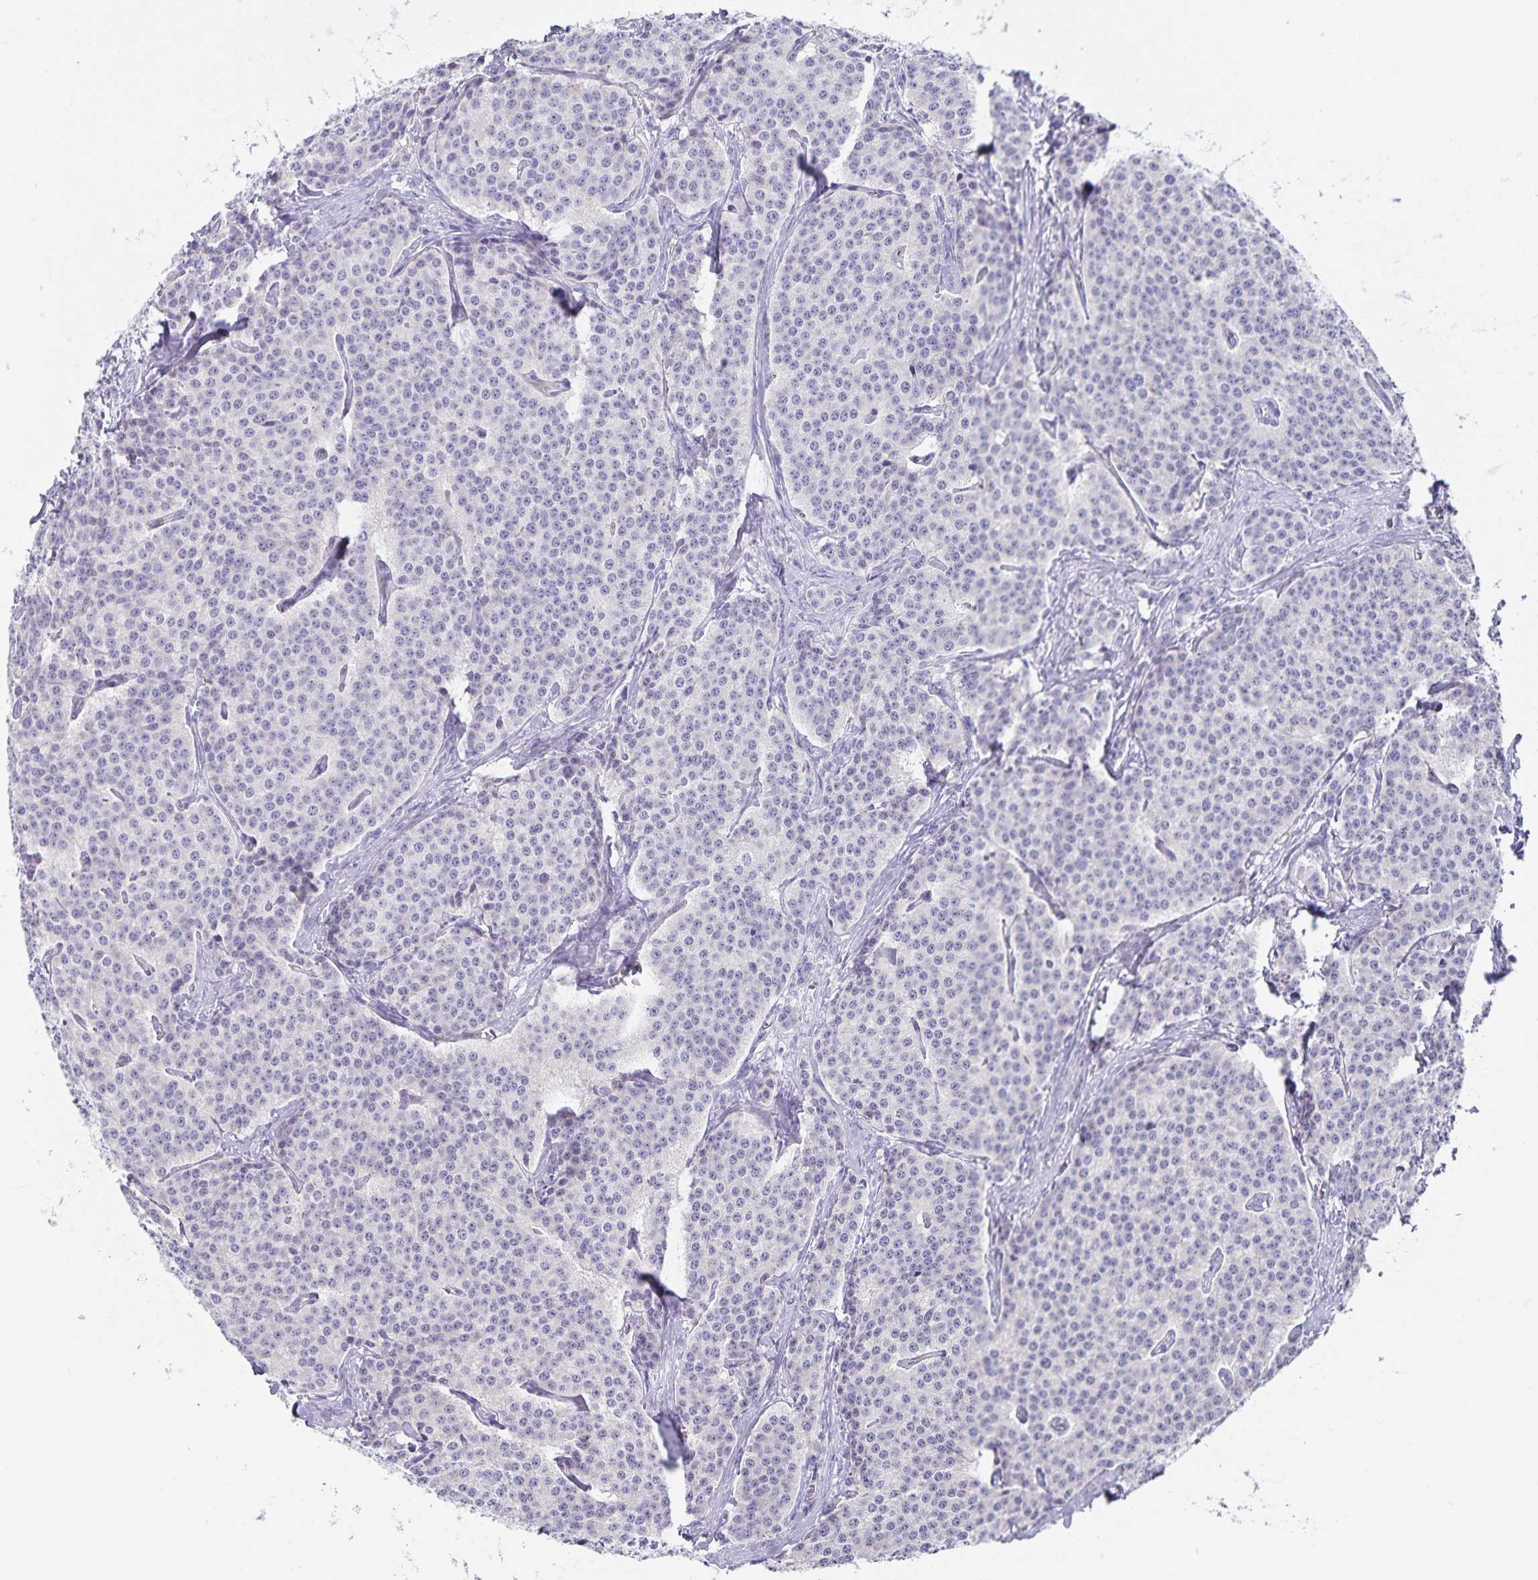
{"staining": {"intensity": "negative", "quantity": "none", "location": "none"}, "tissue": "carcinoid", "cell_type": "Tumor cells", "image_type": "cancer", "snomed": [{"axis": "morphology", "description": "Carcinoid, malignant, NOS"}, {"axis": "topography", "description": "Small intestine"}], "caption": "This is an immunohistochemistry image of human malignant carcinoid. There is no staining in tumor cells.", "gene": "SYNM", "patient": {"sex": "female", "age": 64}}